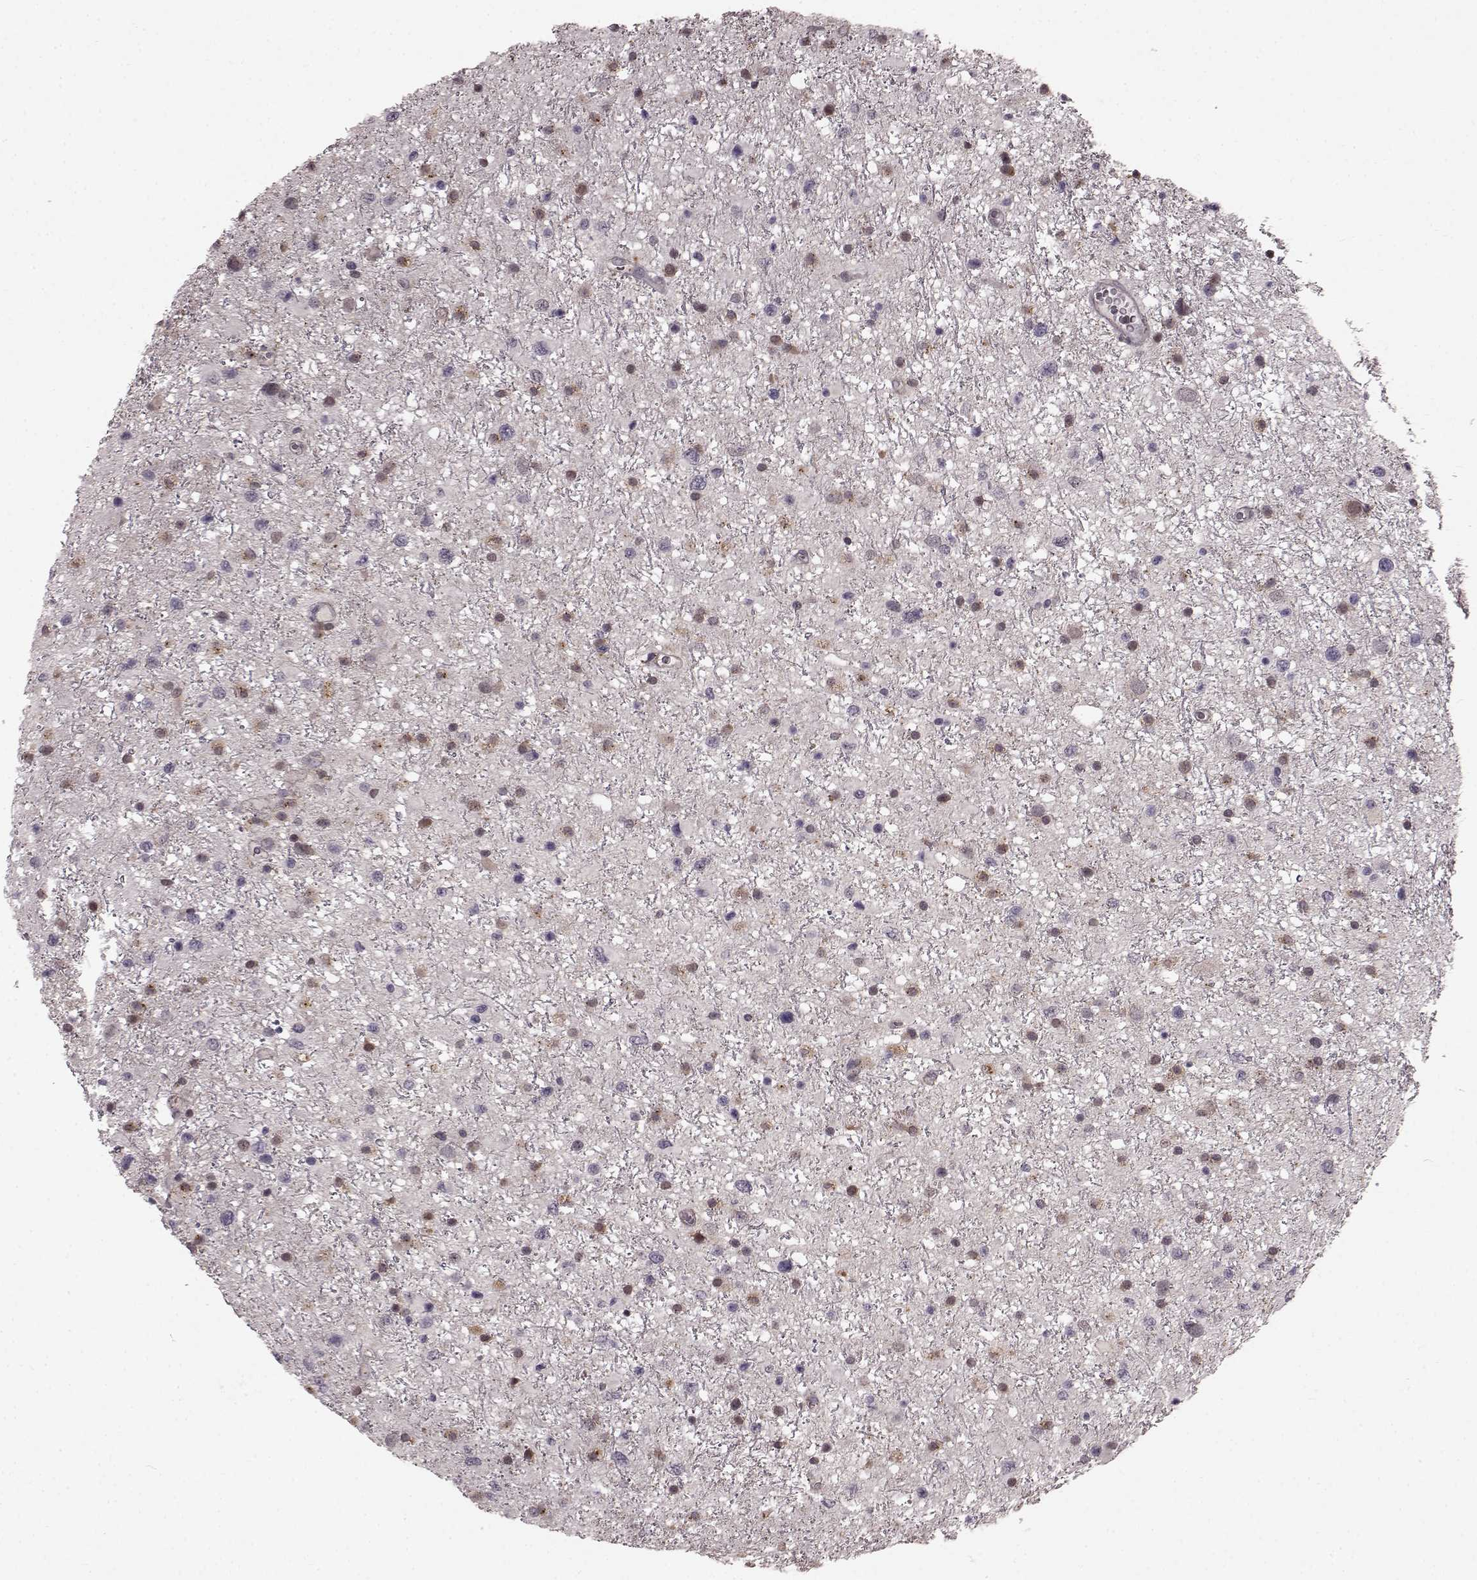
{"staining": {"intensity": "weak", "quantity": "<25%", "location": "cytoplasmic/membranous"}, "tissue": "glioma", "cell_type": "Tumor cells", "image_type": "cancer", "snomed": [{"axis": "morphology", "description": "Glioma, malignant, Low grade"}, {"axis": "topography", "description": "Brain"}], "caption": "Immunohistochemistry image of neoplastic tissue: glioma stained with DAB exhibits no significant protein expression in tumor cells. (Stains: DAB (3,3'-diaminobenzidine) IHC with hematoxylin counter stain, Microscopy: brightfield microscopy at high magnification).", "gene": "GSS", "patient": {"sex": "female", "age": 32}}